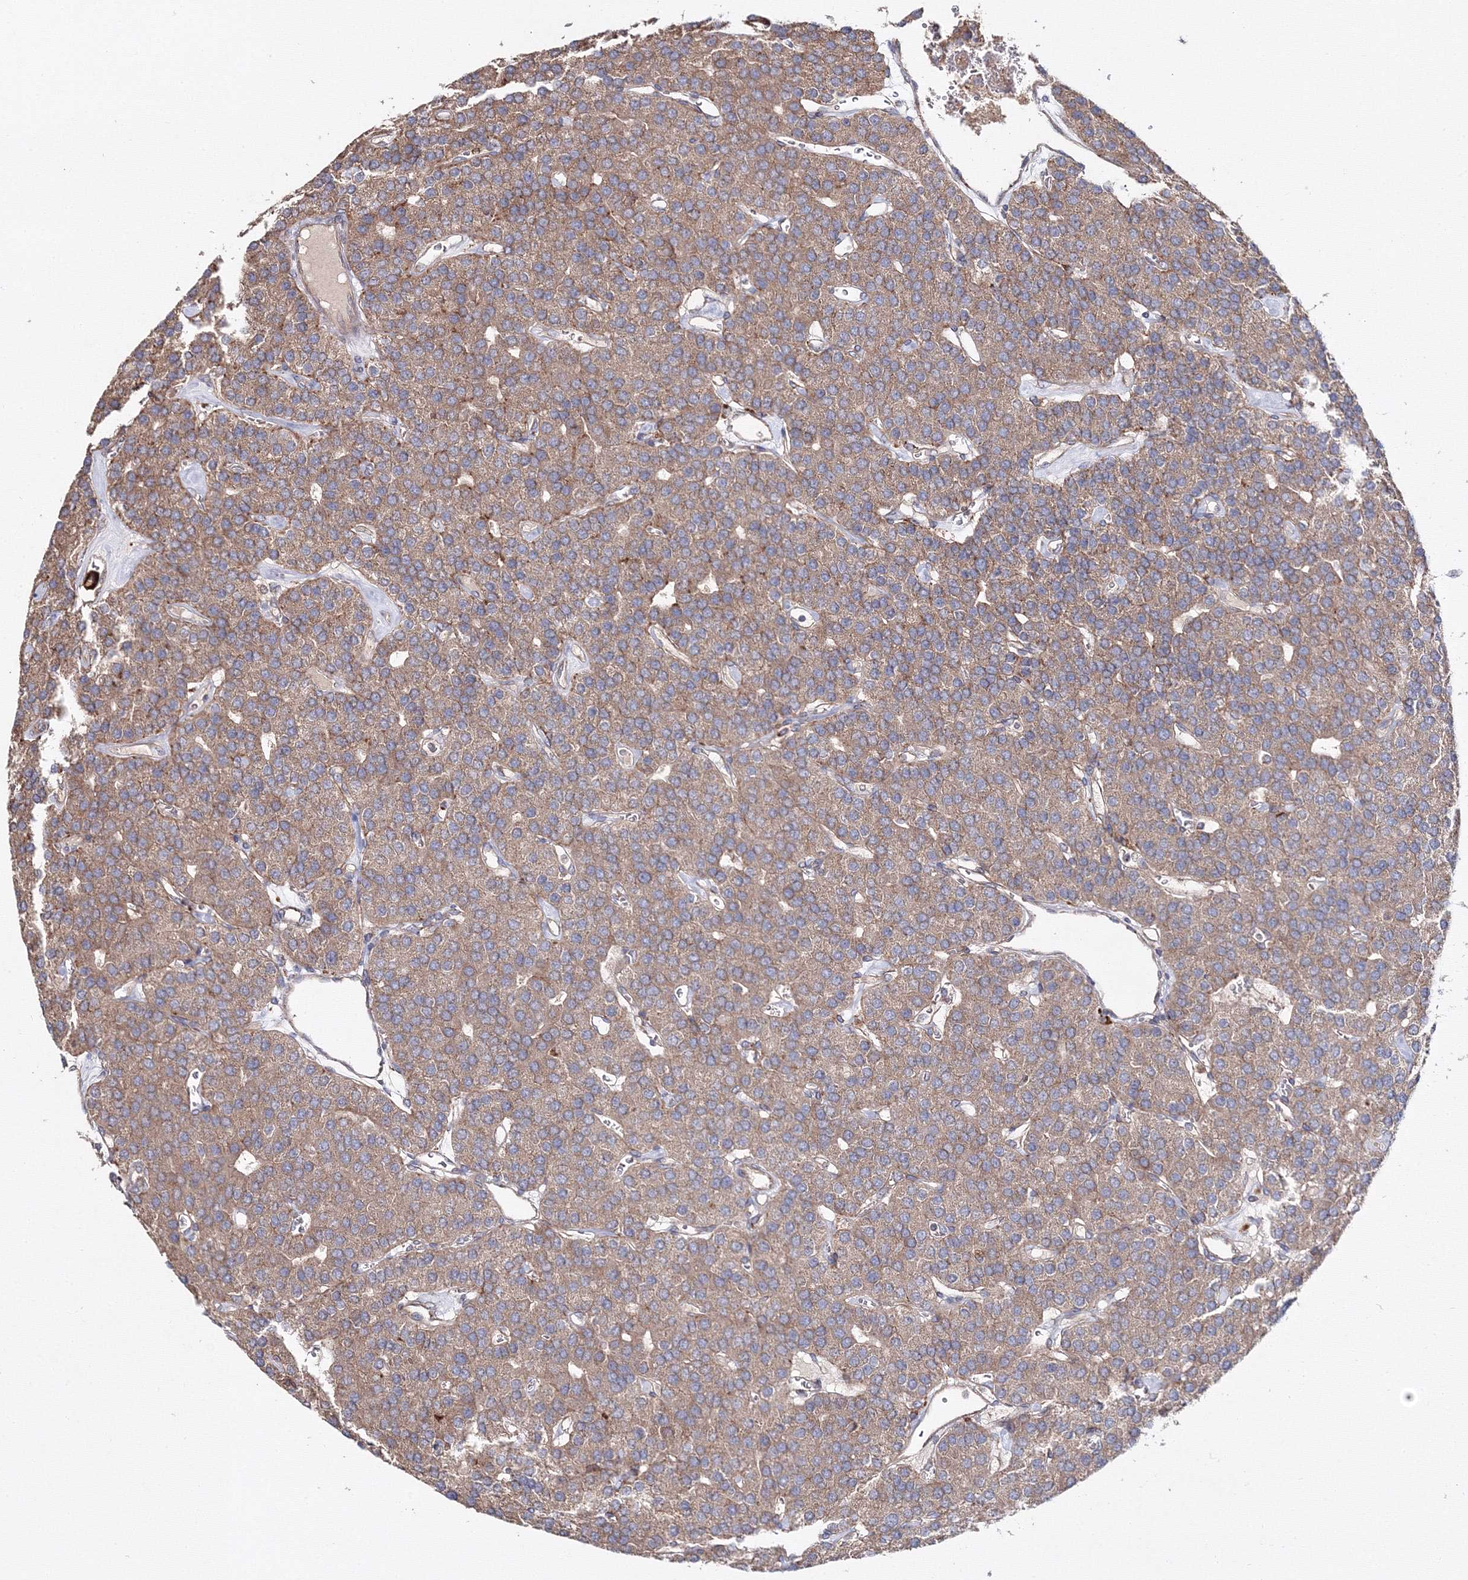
{"staining": {"intensity": "moderate", "quantity": ">75%", "location": "cytoplasmic/membranous"}, "tissue": "parathyroid gland", "cell_type": "Glandular cells", "image_type": "normal", "snomed": [{"axis": "morphology", "description": "Normal tissue, NOS"}, {"axis": "morphology", "description": "Adenoma, NOS"}, {"axis": "topography", "description": "Parathyroid gland"}], "caption": "Immunohistochemical staining of benign human parathyroid gland displays >75% levels of moderate cytoplasmic/membranous protein expression in about >75% of glandular cells. (DAB IHC, brown staining for protein, blue staining for nuclei).", "gene": "DDO", "patient": {"sex": "female", "age": 86}}